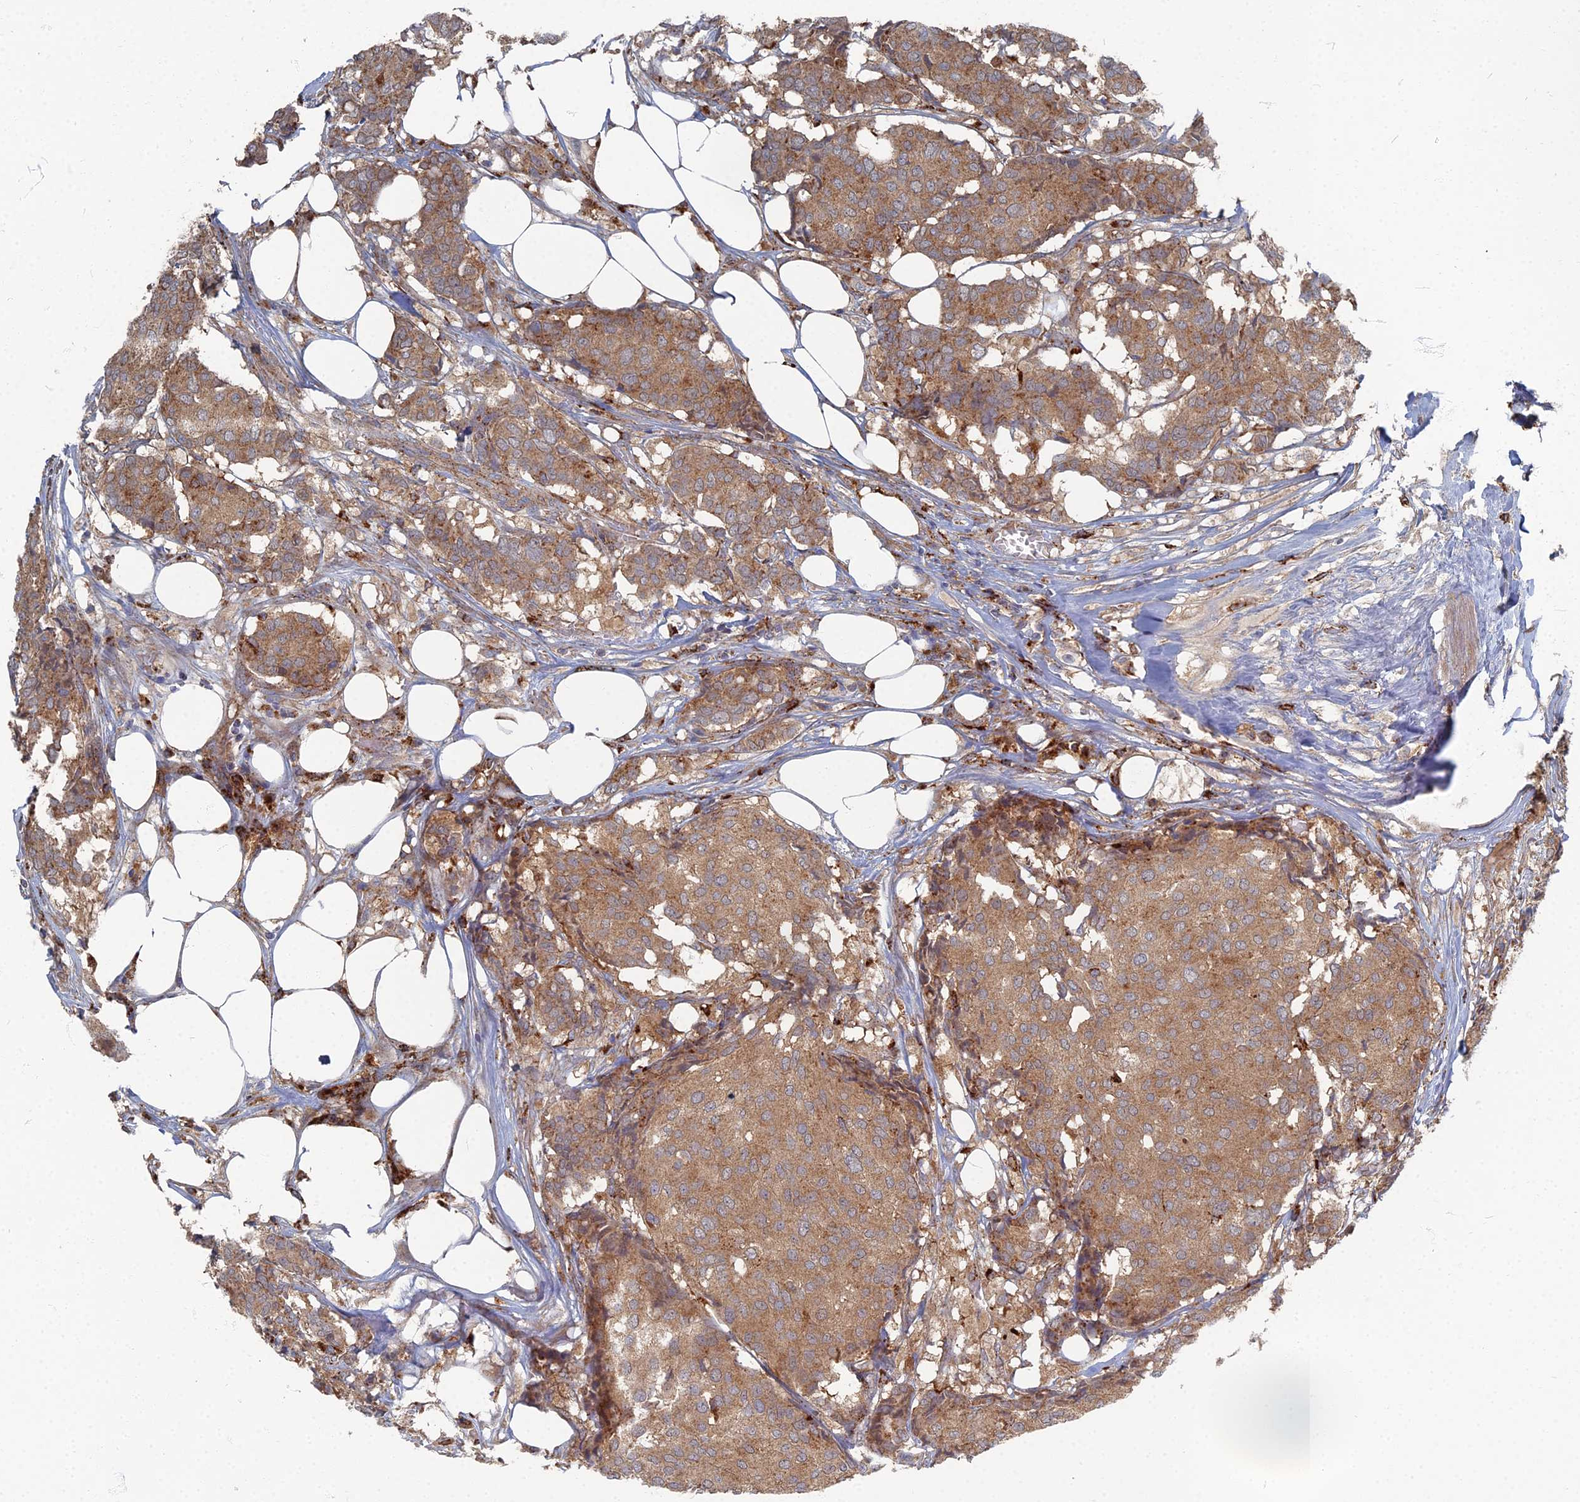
{"staining": {"intensity": "moderate", "quantity": ">75%", "location": "cytoplasmic/membranous"}, "tissue": "breast cancer", "cell_type": "Tumor cells", "image_type": "cancer", "snomed": [{"axis": "morphology", "description": "Duct carcinoma"}, {"axis": "topography", "description": "Breast"}], "caption": "The immunohistochemical stain highlights moderate cytoplasmic/membranous positivity in tumor cells of invasive ductal carcinoma (breast) tissue.", "gene": "PPCDC", "patient": {"sex": "female", "age": 75}}